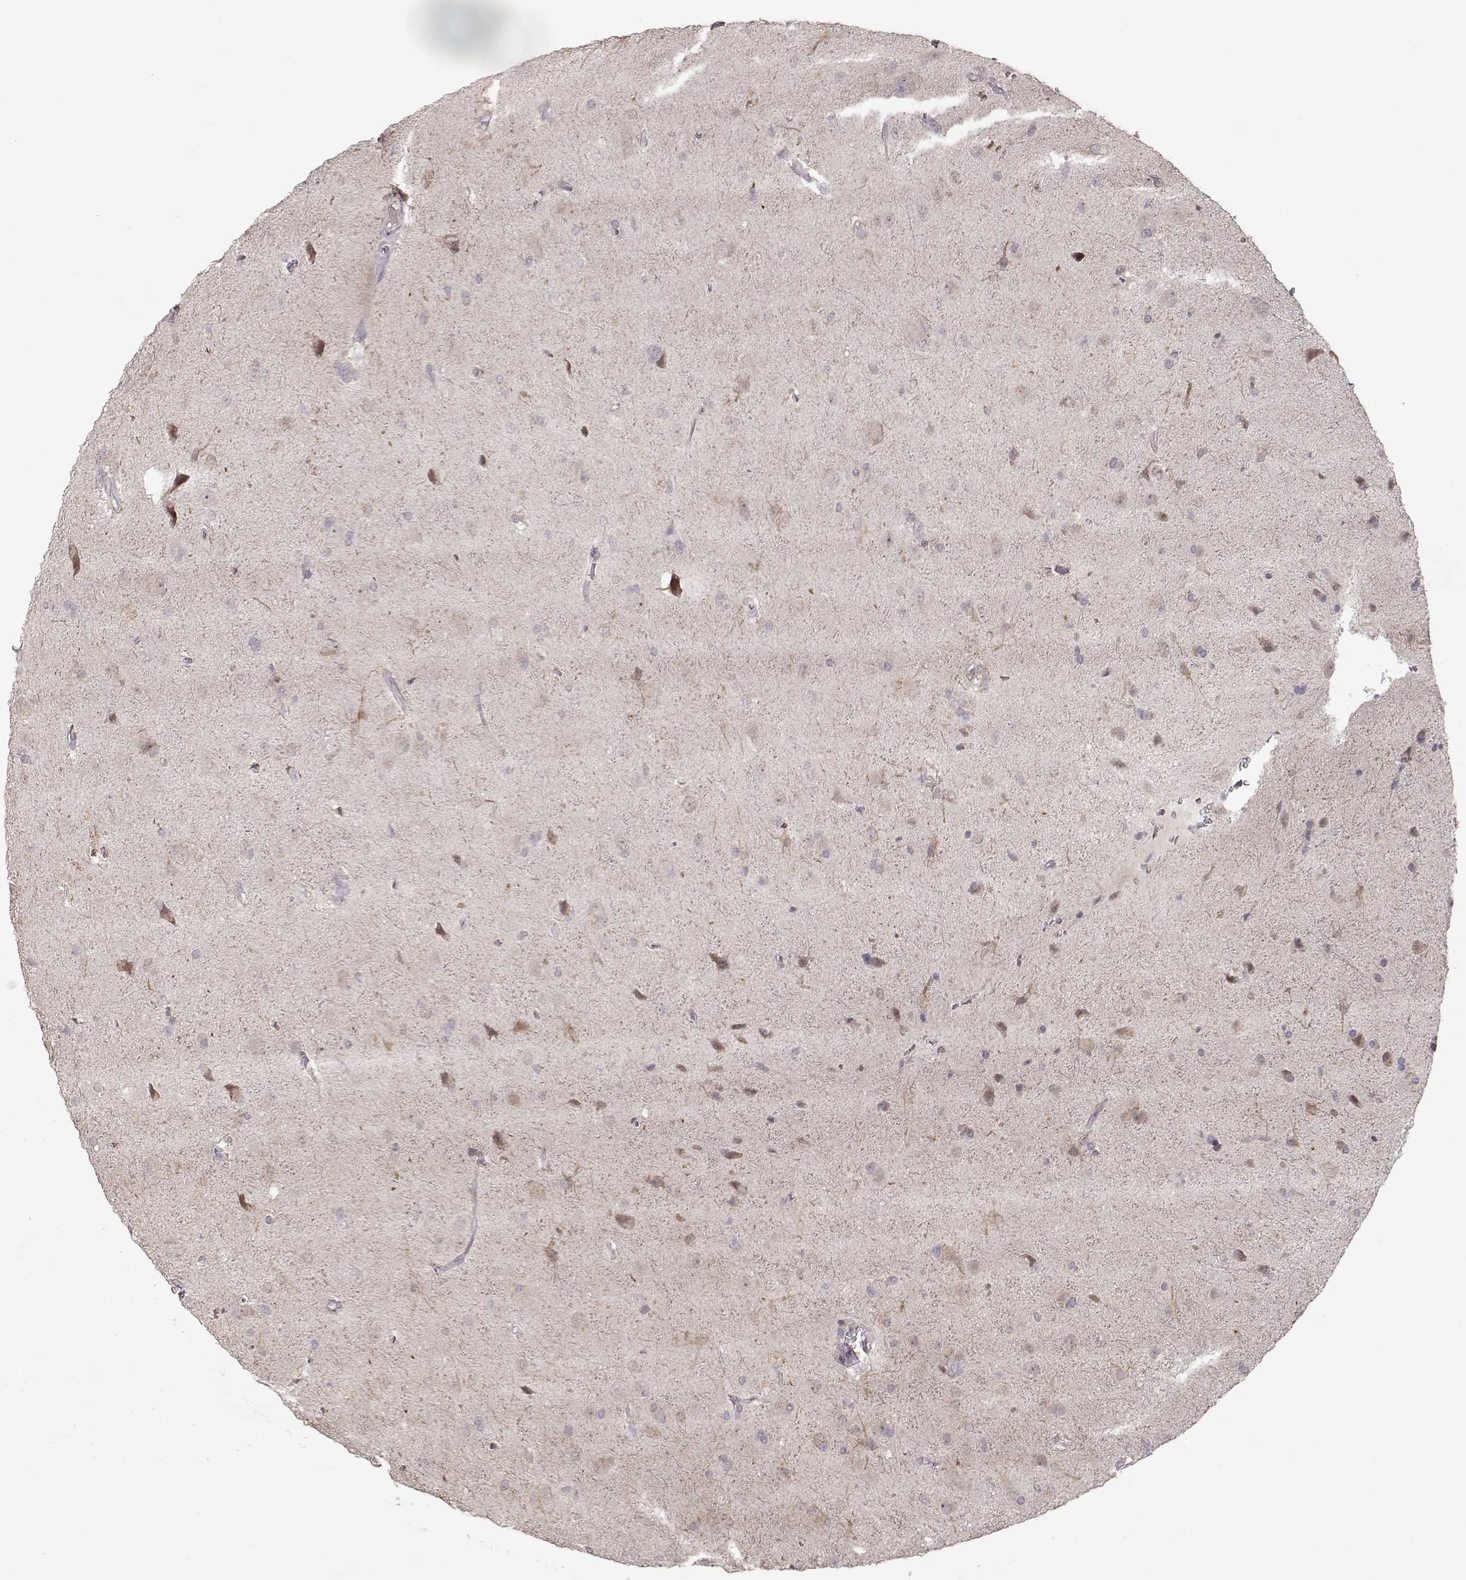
{"staining": {"intensity": "negative", "quantity": "none", "location": "none"}, "tissue": "glioma", "cell_type": "Tumor cells", "image_type": "cancer", "snomed": [{"axis": "morphology", "description": "Glioma, malignant, Low grade"}, {"axis": "topography", "description": "Brain"}], "caption": "This is a photomicrograph of immunohistochemistry staining of glioma, which shows no expression in tumor cells. (DAB (3,3'-diaminobenzidine) IHC with hematoxylin counter stain).", "gene": "PNMT", "patient": {"sex": "male", "age": 58}}